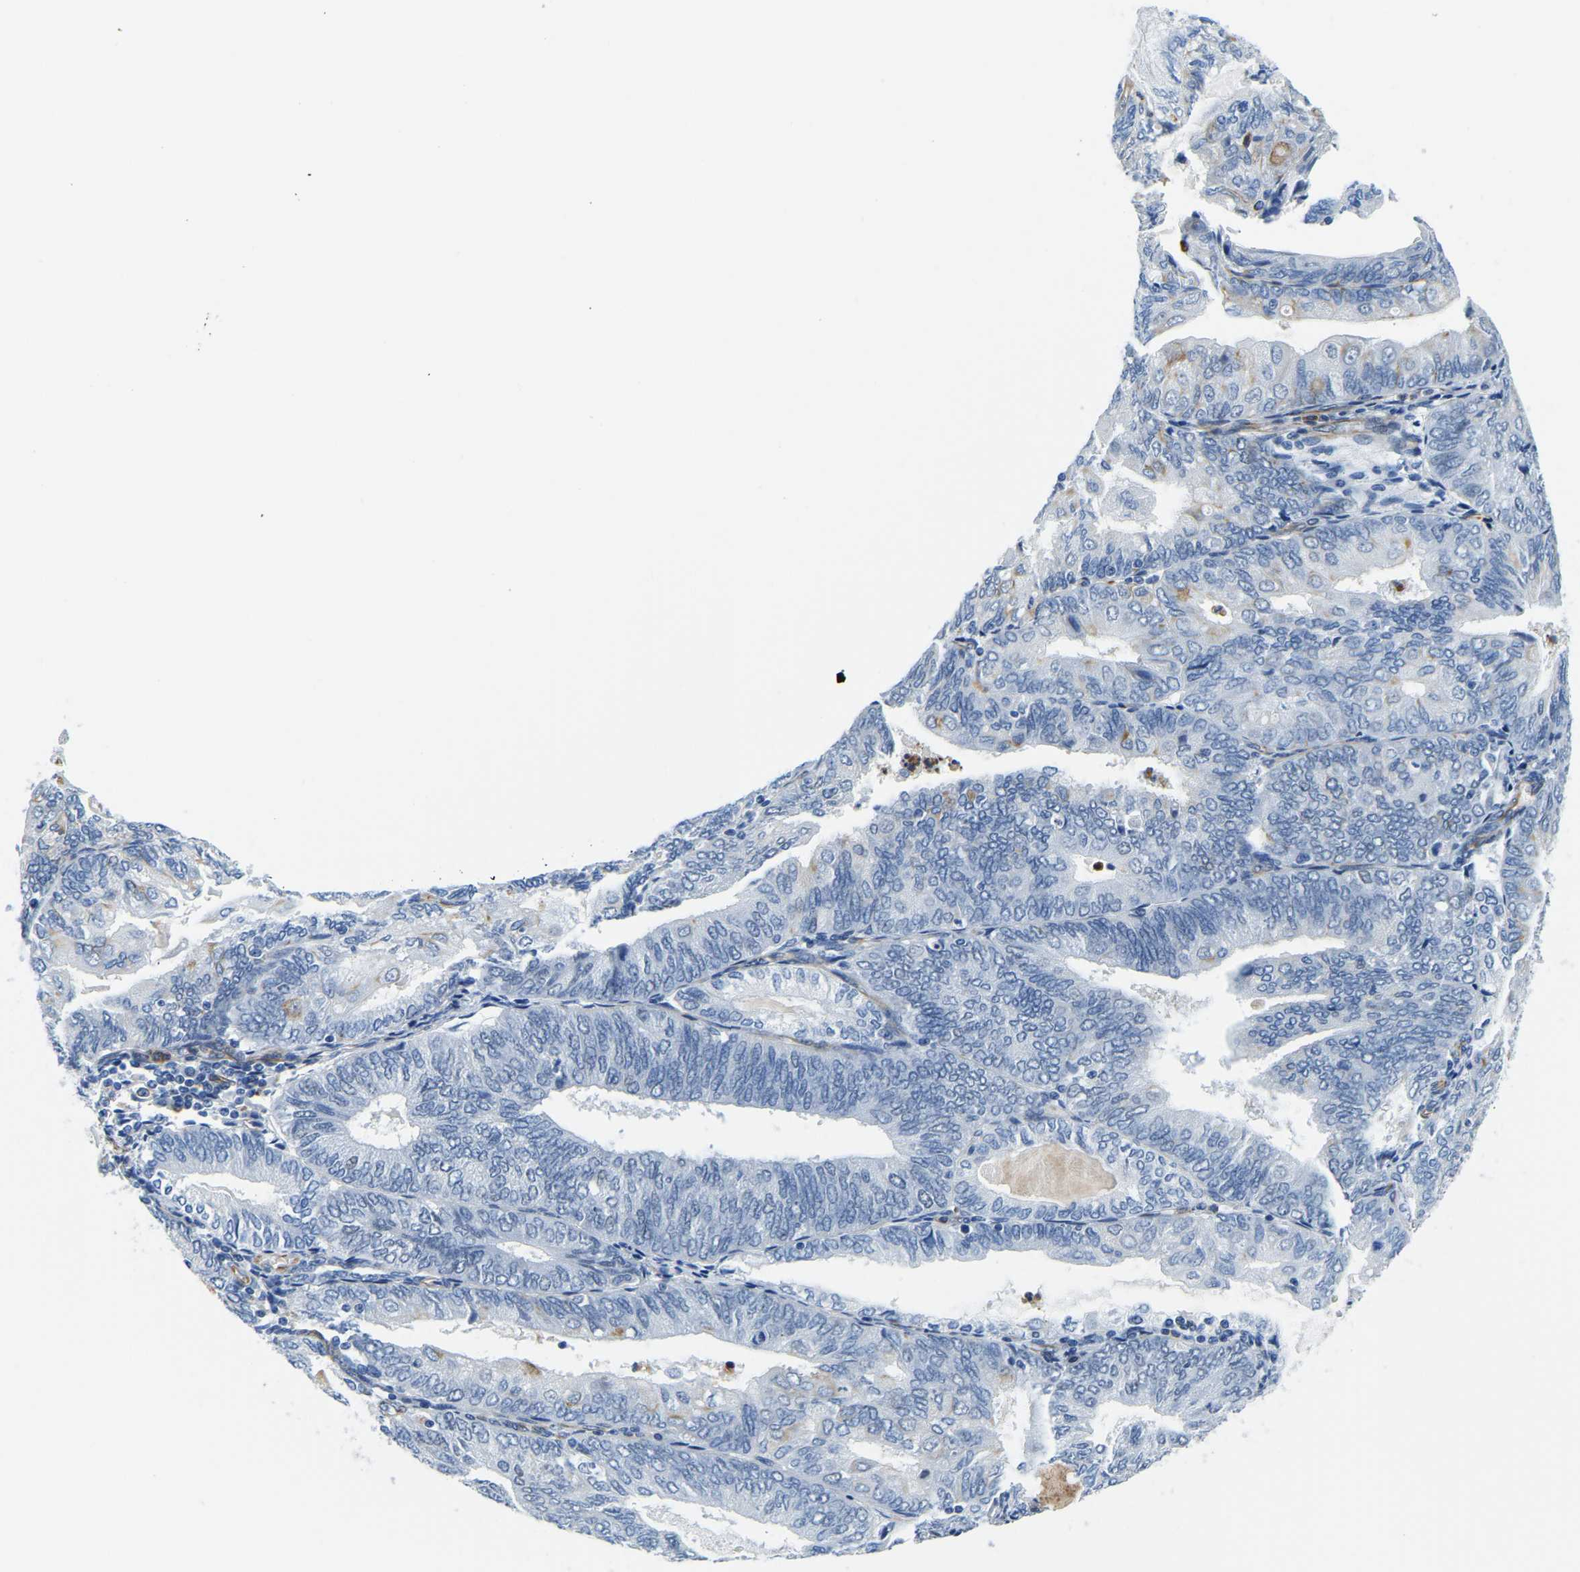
{"staining": {"intensity": "negative", "quantity": "none", "location": "none"}, "tissue": "endometrial cancer", "cell_type": "Tumor cells", "image_type": "cancer", "snomed": [{"axis": "morphology", "description": "Adenocarcinoma, NOS"}, {"axis": "topography", "description": "Endometrium"}], "caption": "Tumor cells show no significant expression in endometrial cancer.", "gene": "MS4A3", "patient": {"sex": "female", "age": 81}}